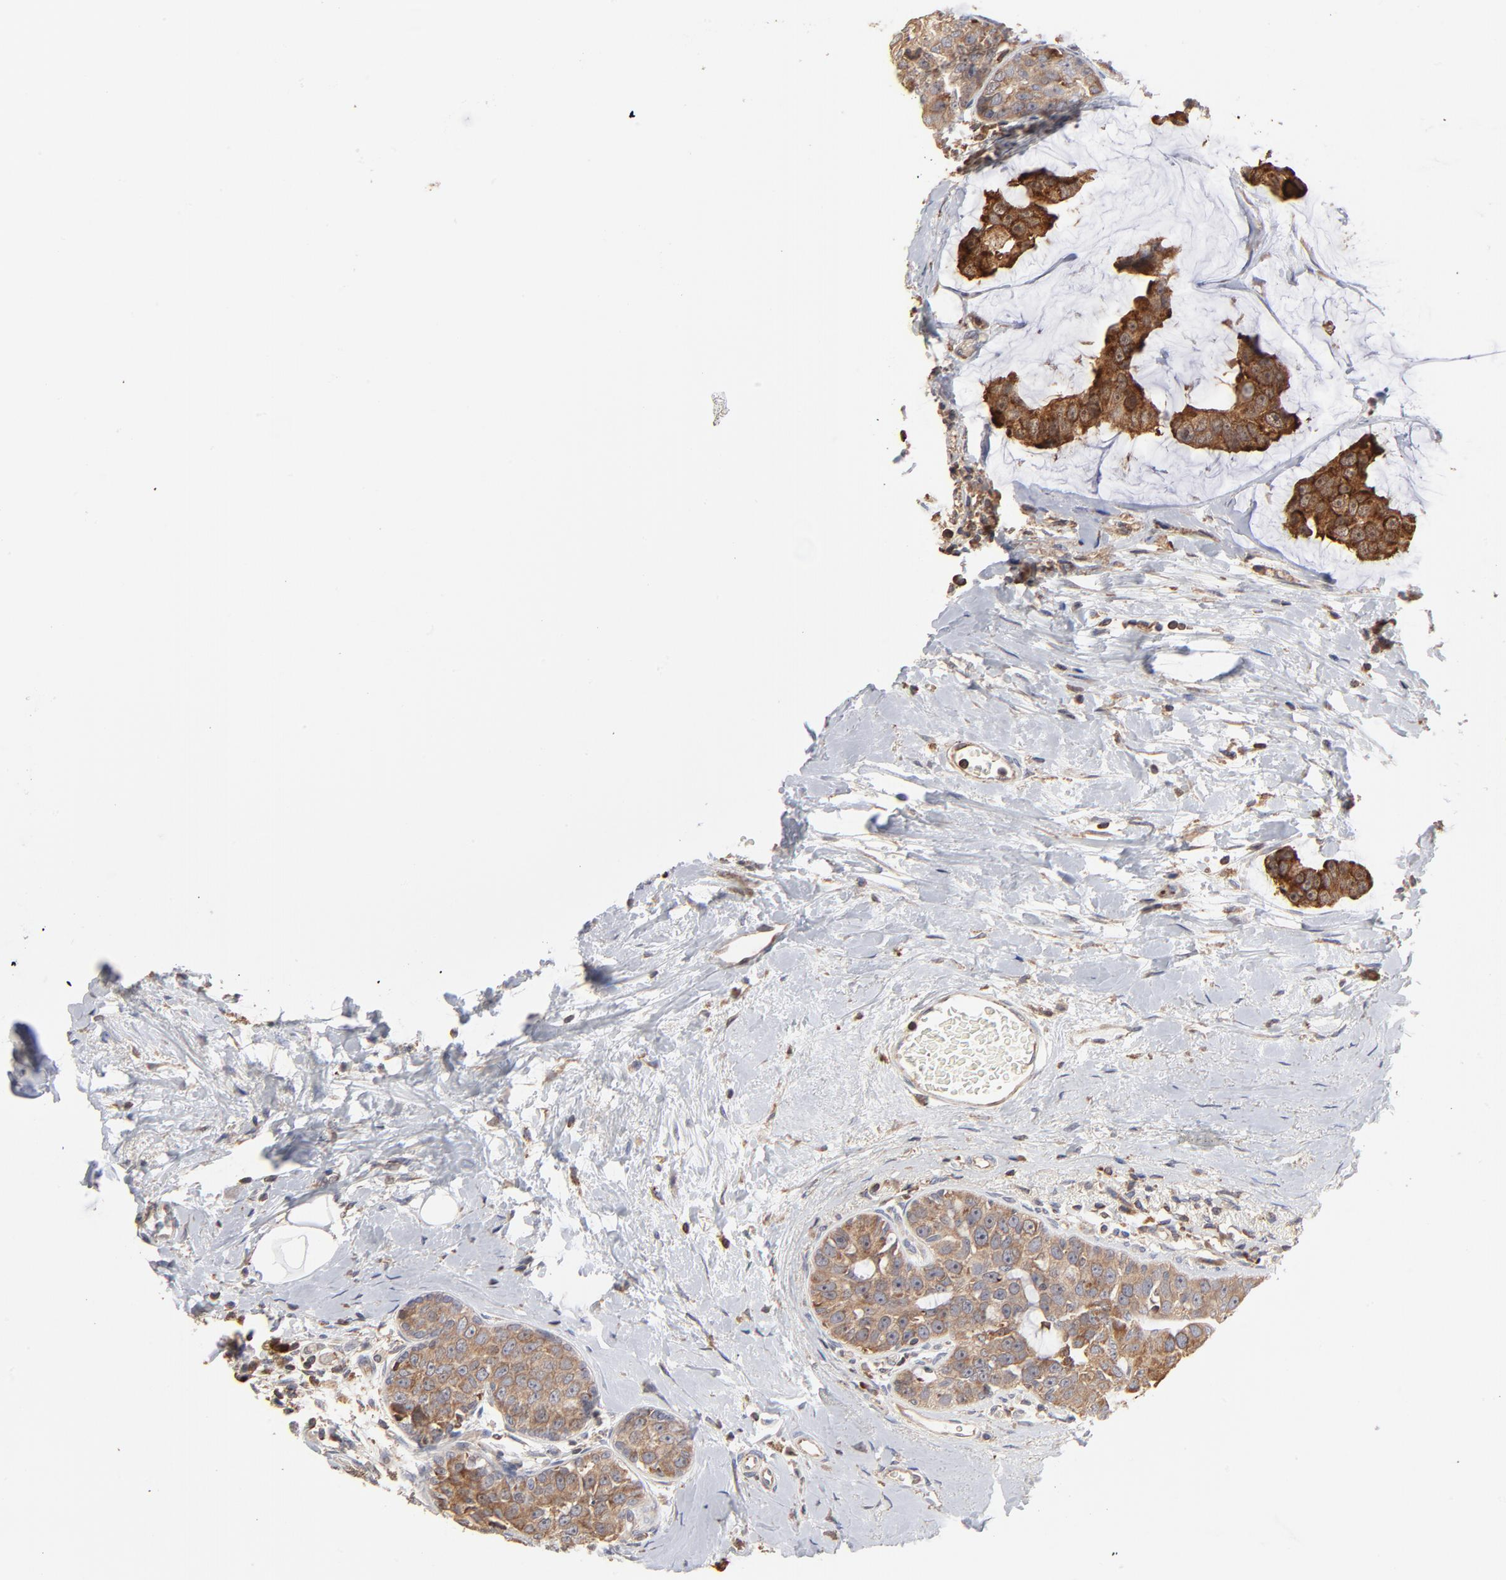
{"staining": {"intensity": "strong", "quantity": ">75%", "location": "cytoplasmic/membranous"}, "tissue": "breast cancer", "cell_type": "Tumor cells", "image_type": "cancer", "snomed": [{"axis": "morphology", "description": "Normal tissue, NOS"}, {"axis": "morphology", "description": "Duct carcinoma"}, {"axis": "topography", "description": "Breast"}], "caption": "Breast cancer (intraductal carcinoma) stained for a protein shows strong cytoplasmic/membranous positivity in tumor cells. The staining is performed using DAB (3,3'-diaminobenzidine) brown chromogen to label protein expression. The nuclei are counter-stained blue using hematoxylin.", "gene": "RNF213", "patient": {"sex": "female", "age": 50}}